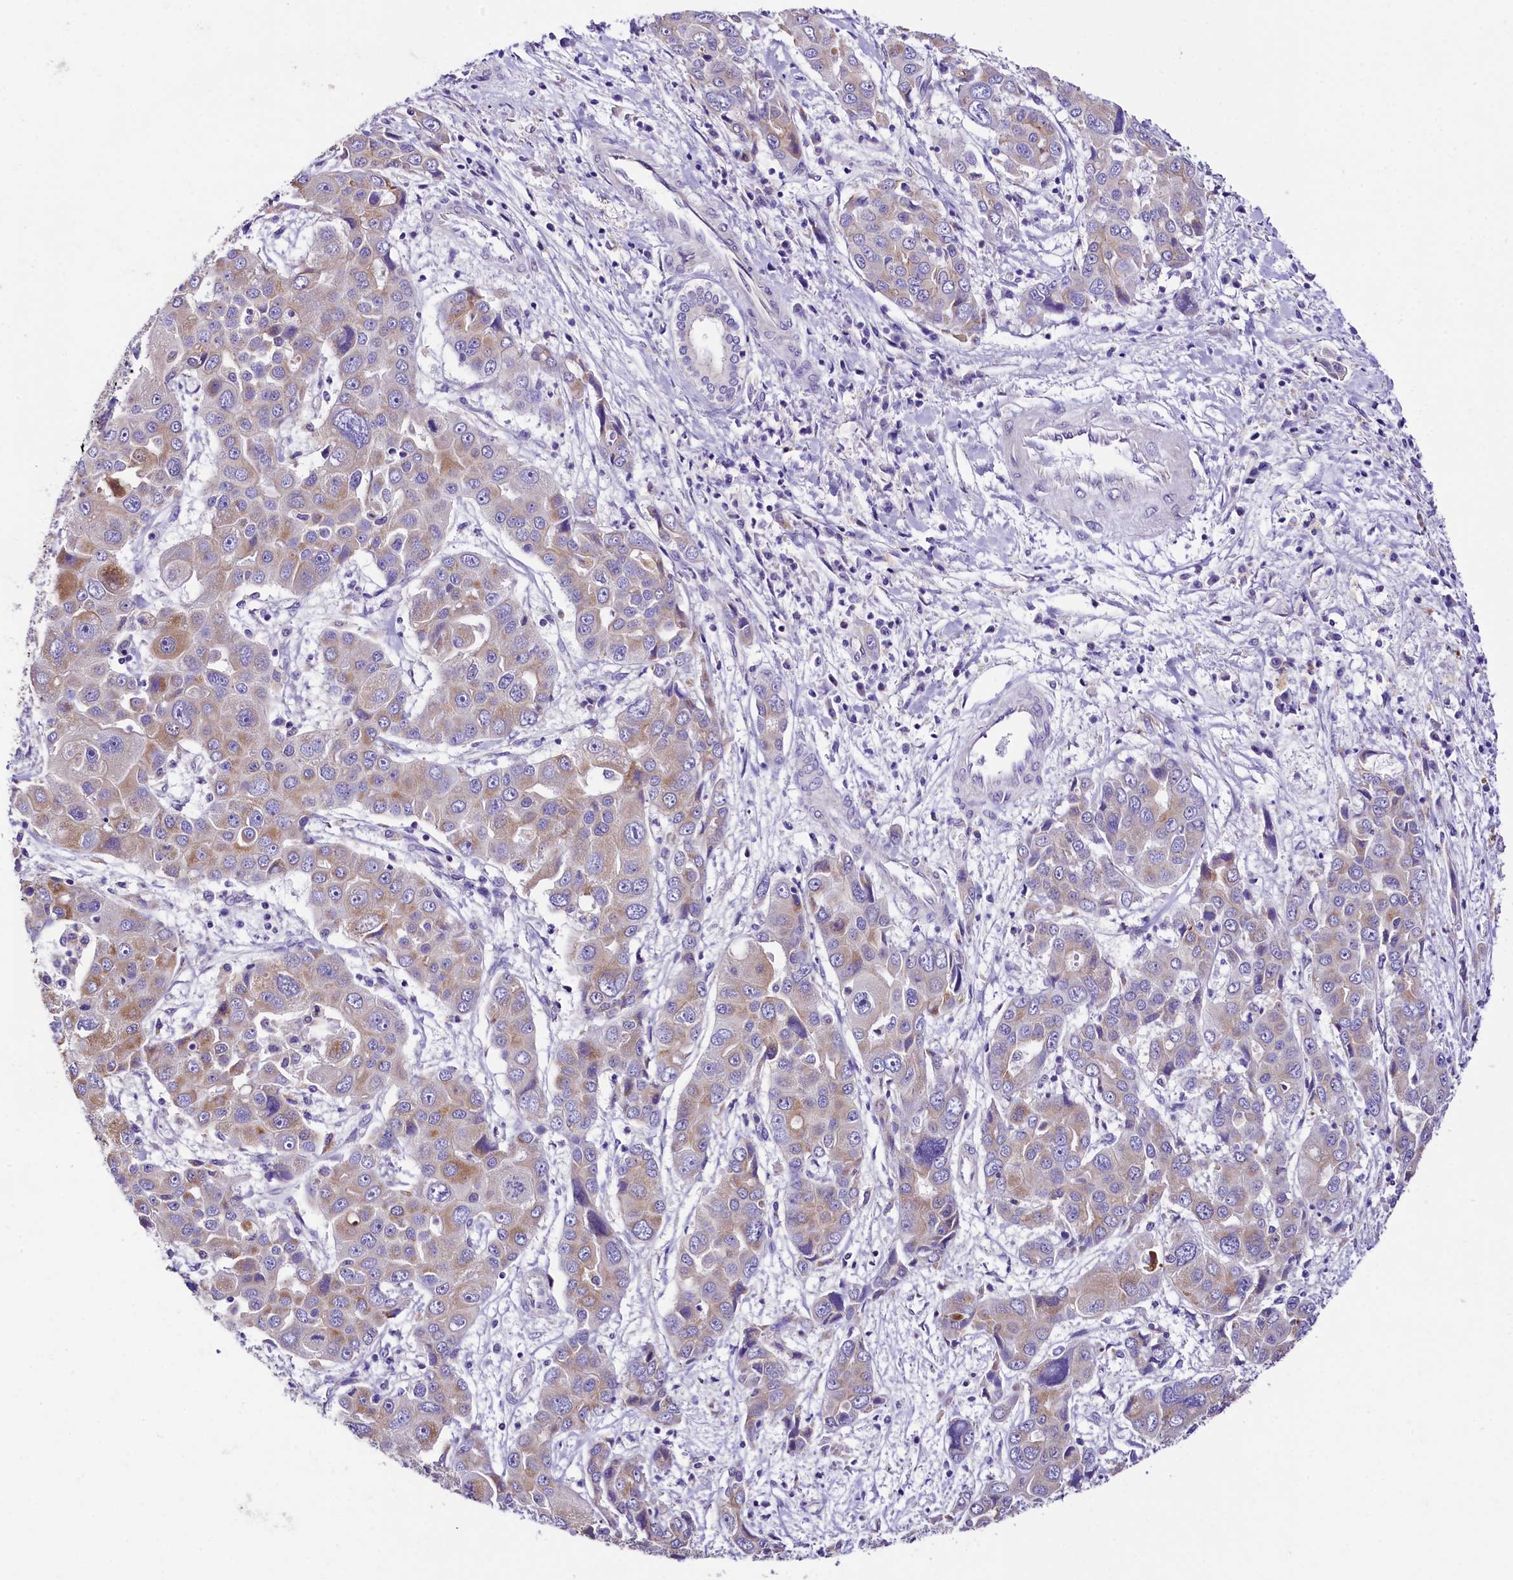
{"staining": {"intensity": "moderate", "quantity": "<25%", "location": "cytoplasmic/membranous"}, "tissue": "liver cancer", "cell_type": "Tumor cells", "image_type": "cancer", "snomed": [{"axis": "morphology", "description": "Cholangiocarcinoma"}, {"axis": "topography", "description": "Liver"}], "caption": "DAB immunohistochemical staining of liver cholangiocarcinoma displays moderate cytoplasmic/membranous protein expression in about <25% of tumor cells.", "gene": "ACAA2", "patient": {"sex": "male", "age": 67}}